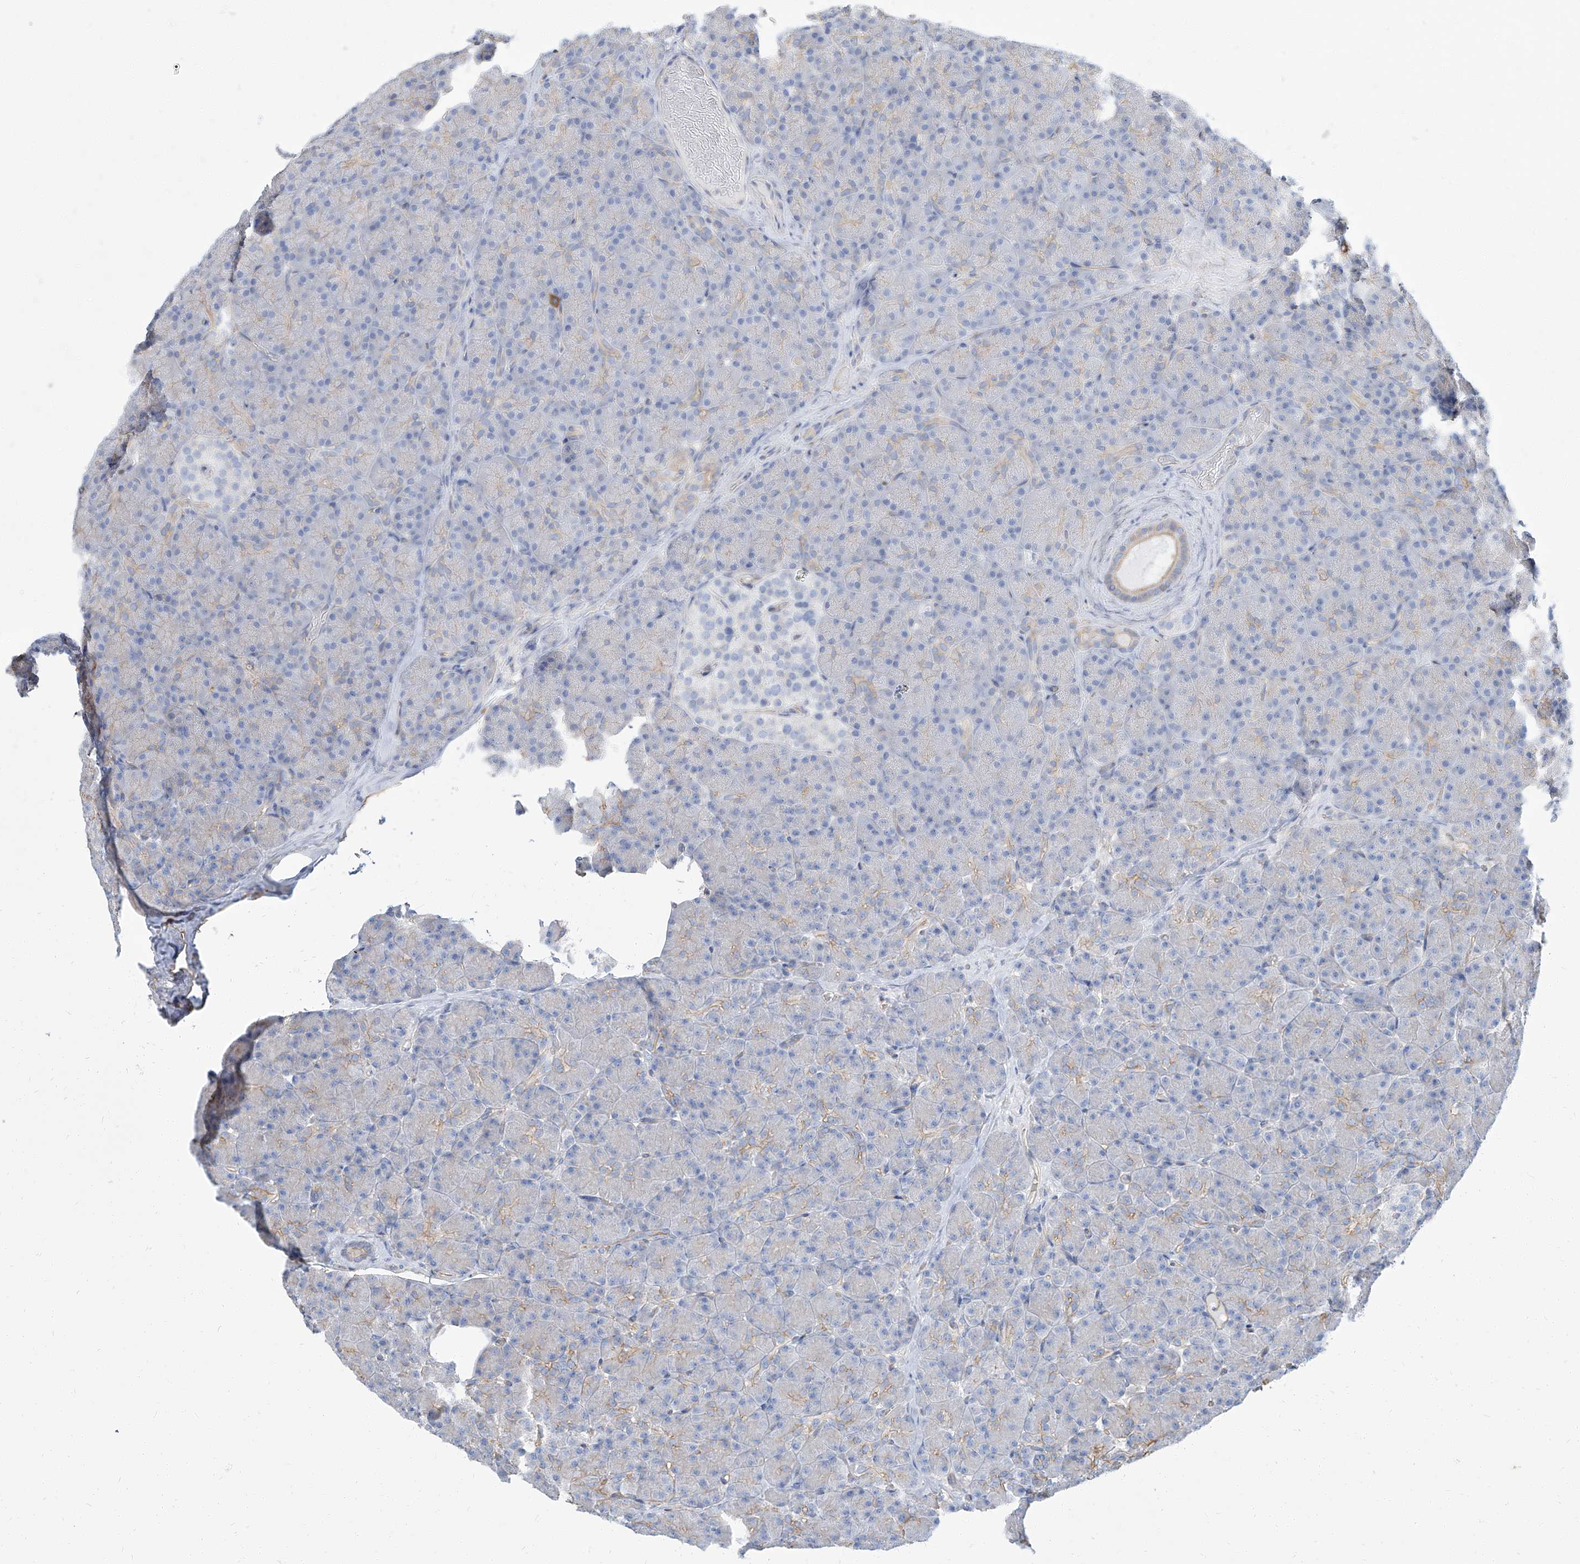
{"staining": {"intensity": "moderate", "quantity": "<25%", "location": "cytoplasmic/membranous"}, "tissue": "pancreas", "cell_type": "Exocrine glandular cells", "image_type": "normal", "snomed": [{"axis": "morphology", "description": "Normal tissue, NOS"}, {"axis": "topography", "description": "Pancreas"}], "caption": "A brown stain highlights moderate cytoplasmic/membranous expression of a protein in exocrine glandular cells of benign pancreas.", "gene": "TXLNB", "patient": {"sex": "female", "age": 43}}